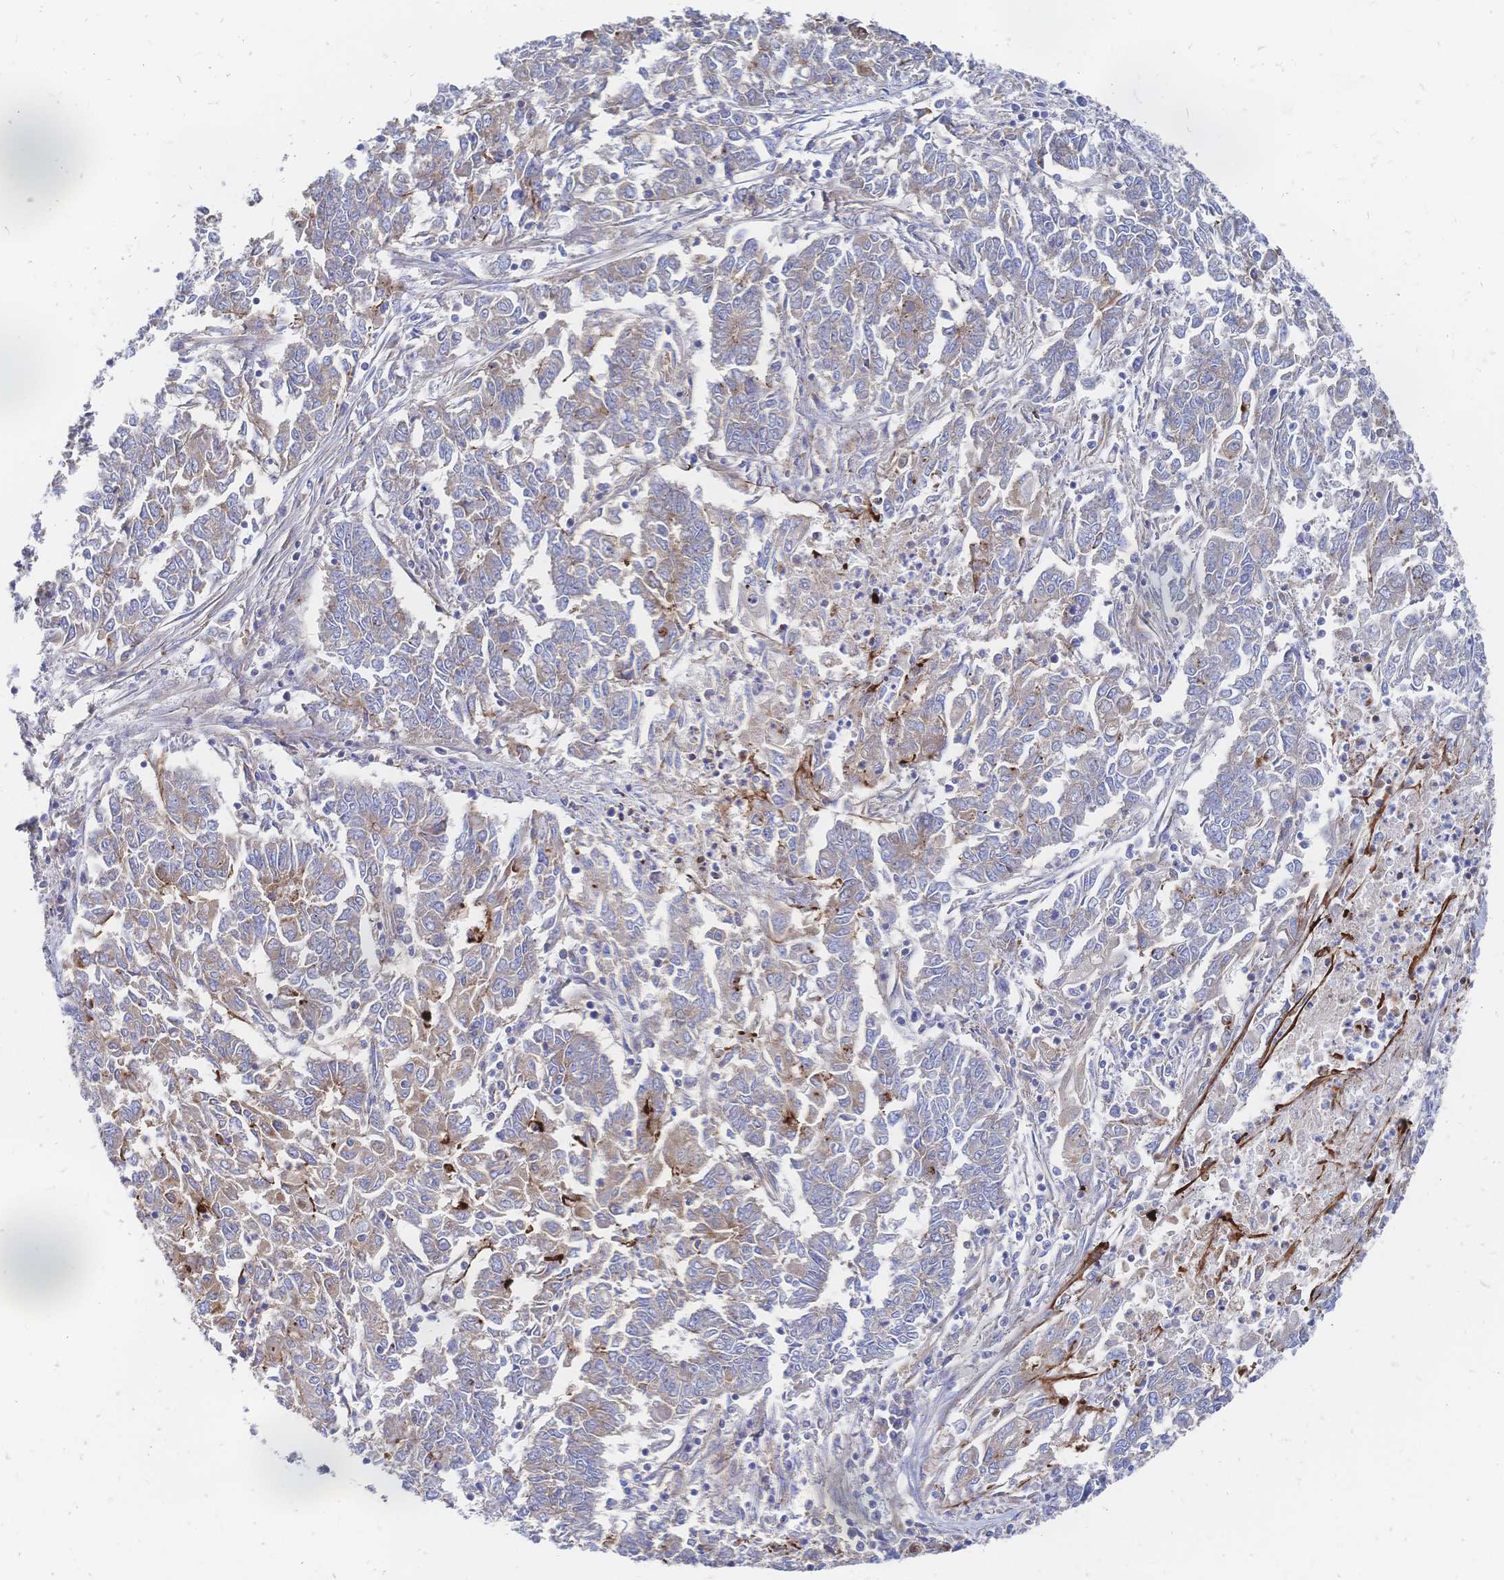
{"staining": {"intensity": "moderate", "quantity": "25%-75%", "location": "cytoplasmic/membranous"}, "tissue": "endometrial cancer", "cell_type": "Tumor cells", "image_type": "cancer", "snomed": [{"axis": "morphology", "description": "Adenocarcinoma, NOS"}, {"axis": "topography", "description": "Endometrium"}], "caption": "There is medium levels of moderate cytoplasmic/membranous expression in tumor cells of endometrial cancer (adenocarcinoma), as demonstrated by immunohistochemical staining (brown color).", "gene": "SORBS1", "patient": {"sex": "female", "age": 54}}